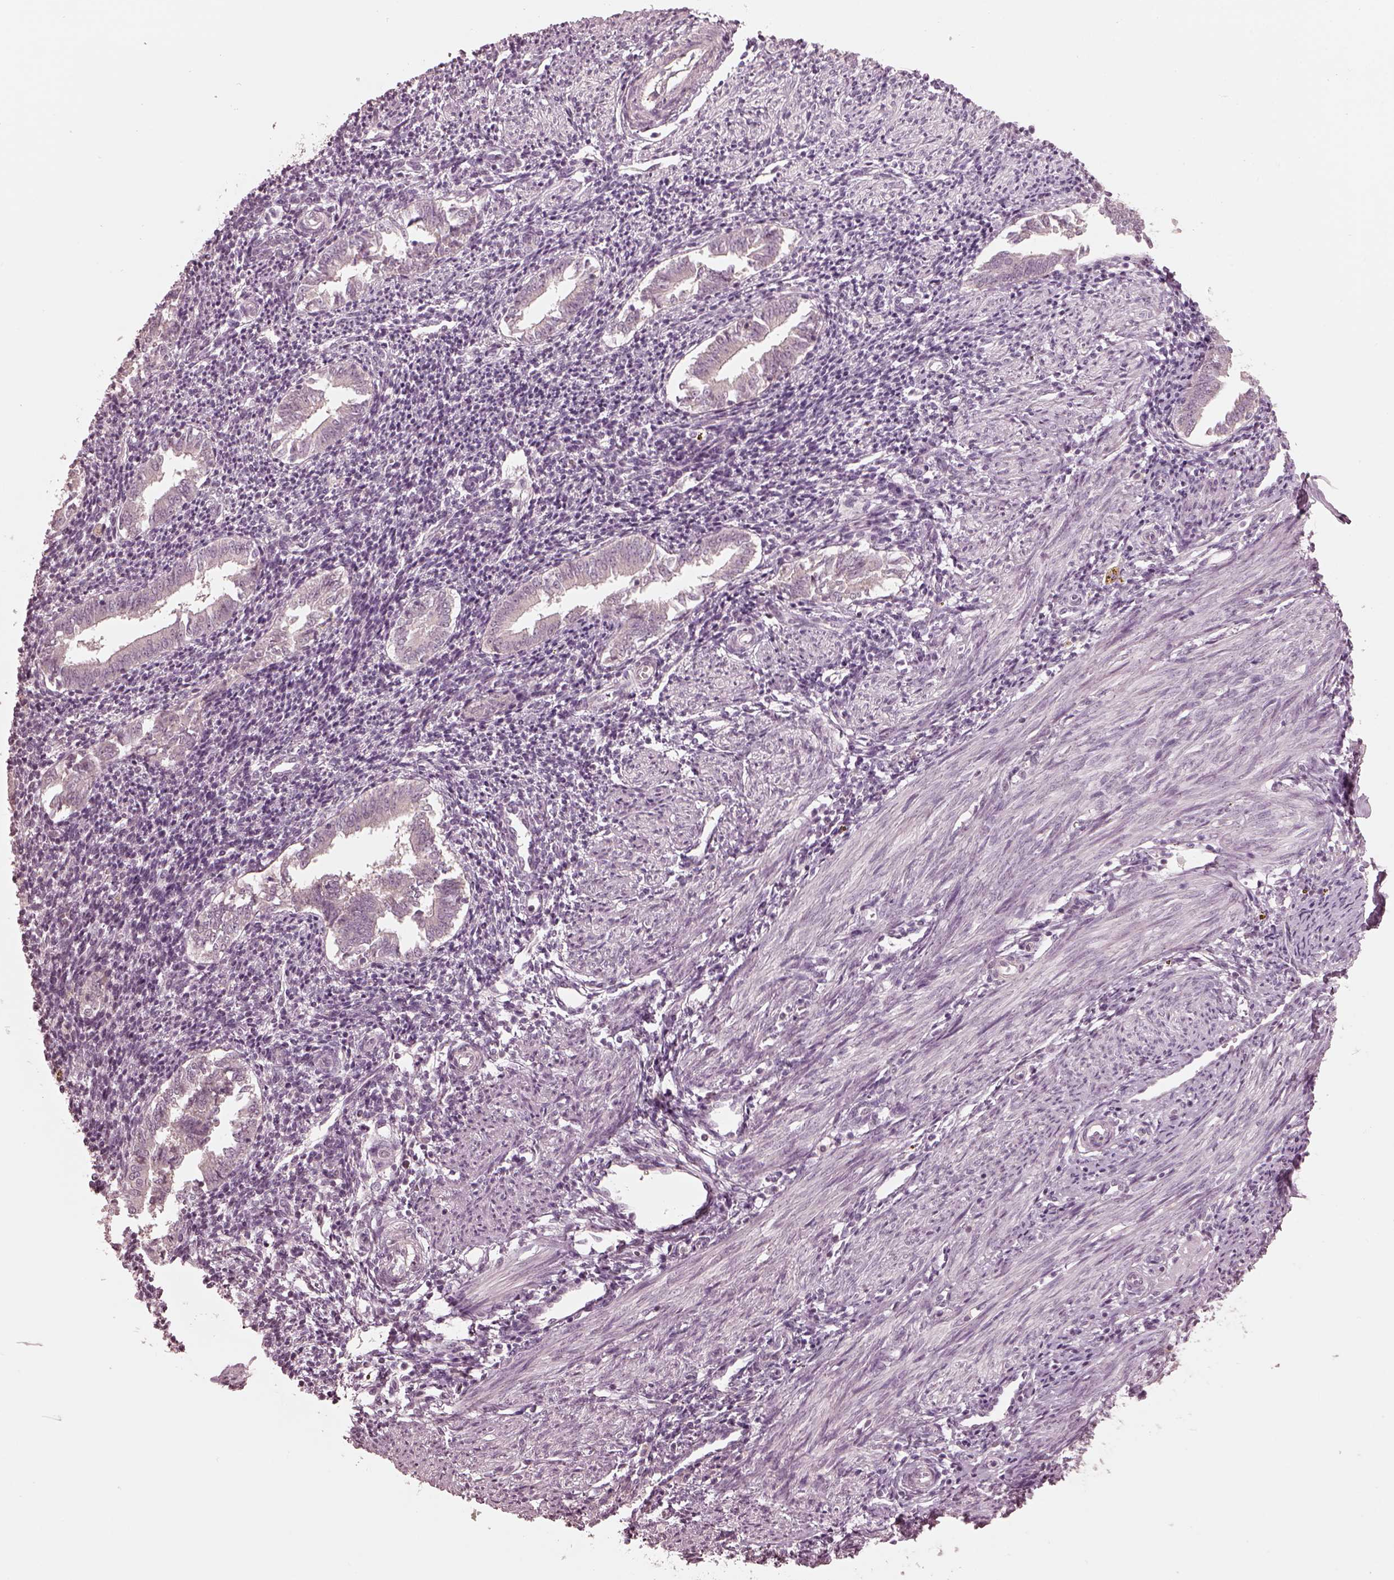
{"staining": {"intensity": "negative", "quantity": "none", "location": "none"}, "tissue": "endometrium", "cell_type": "Cells in endometrial stroma", "image_type": "normal", "snomed": [{"axis": "morphology", "description": "Normal tissue, NOS"}, {"axis": "topography", "description": "Endometrium"}], "caption": "Immunohistochemistry histopathology image of benign endometrium: endometrium stained with DAB reveals no significant protein positivity in cells in endometrial stroma.", "gene": "RGS7", "patient": {"sex": "female", "age": 25}}